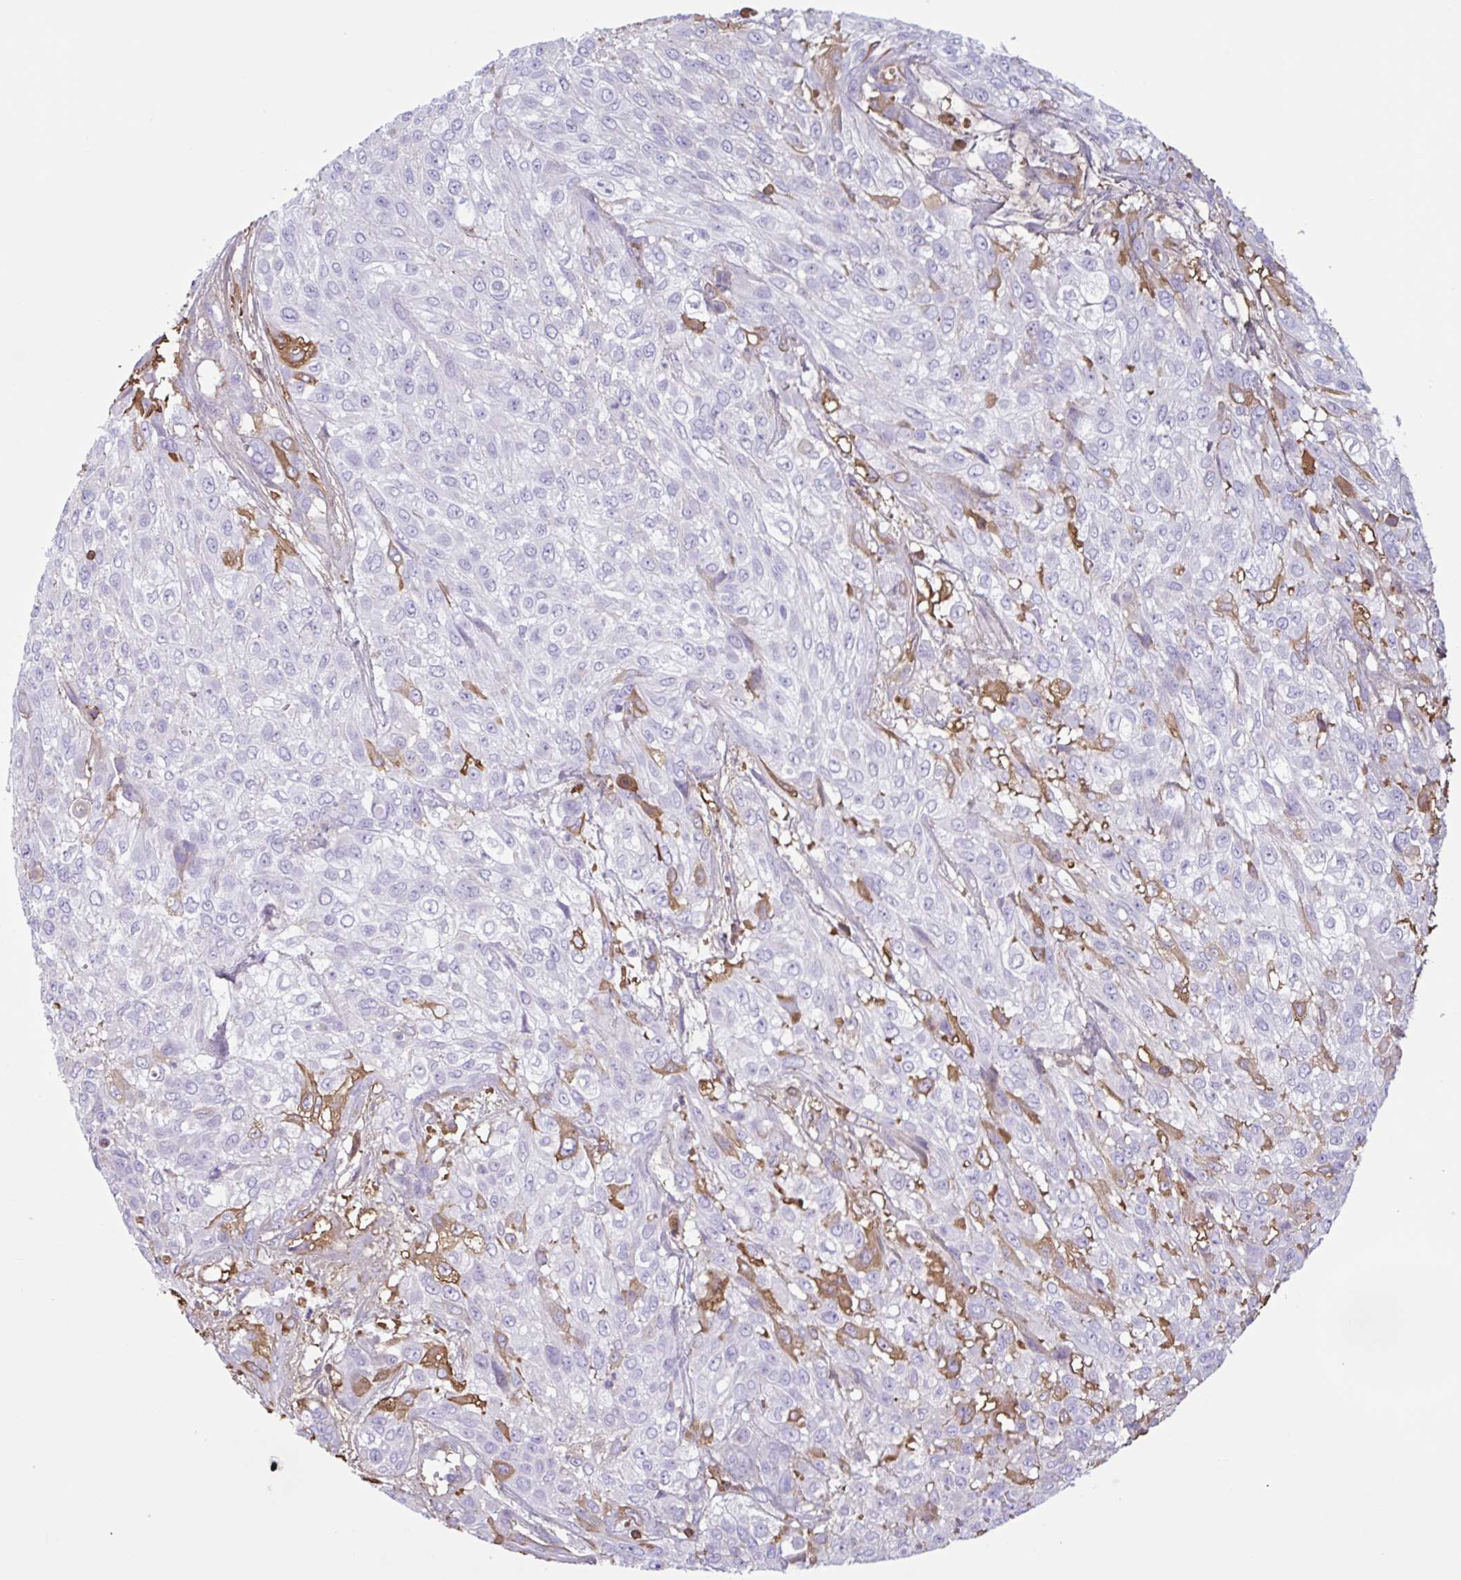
{"staining": {"intensity": "moderate", "quantity": "<25%", "location": "cytoplasmic/membranous"}, "tissue": "urothelial cancer", "cell_type": "Tumor cells", "image_type": "cancer", "snomed": [{"axis": "morphology", "description": "Urothelial carcinoma, High grade"}, {"axis": "topography", "description": "Urinary bladder"}], "caption": "Tumor cells display low levels of moderate cytoplasmic/membranous expression in approximately <25% of cells in urothelial cancer. (DAB (3,3'-diaminobenzidine) = brown stain, brightfield microscopy at high magnification).", "gene": "LARGE2", "patient": {"sex": "male", "age": 57}}